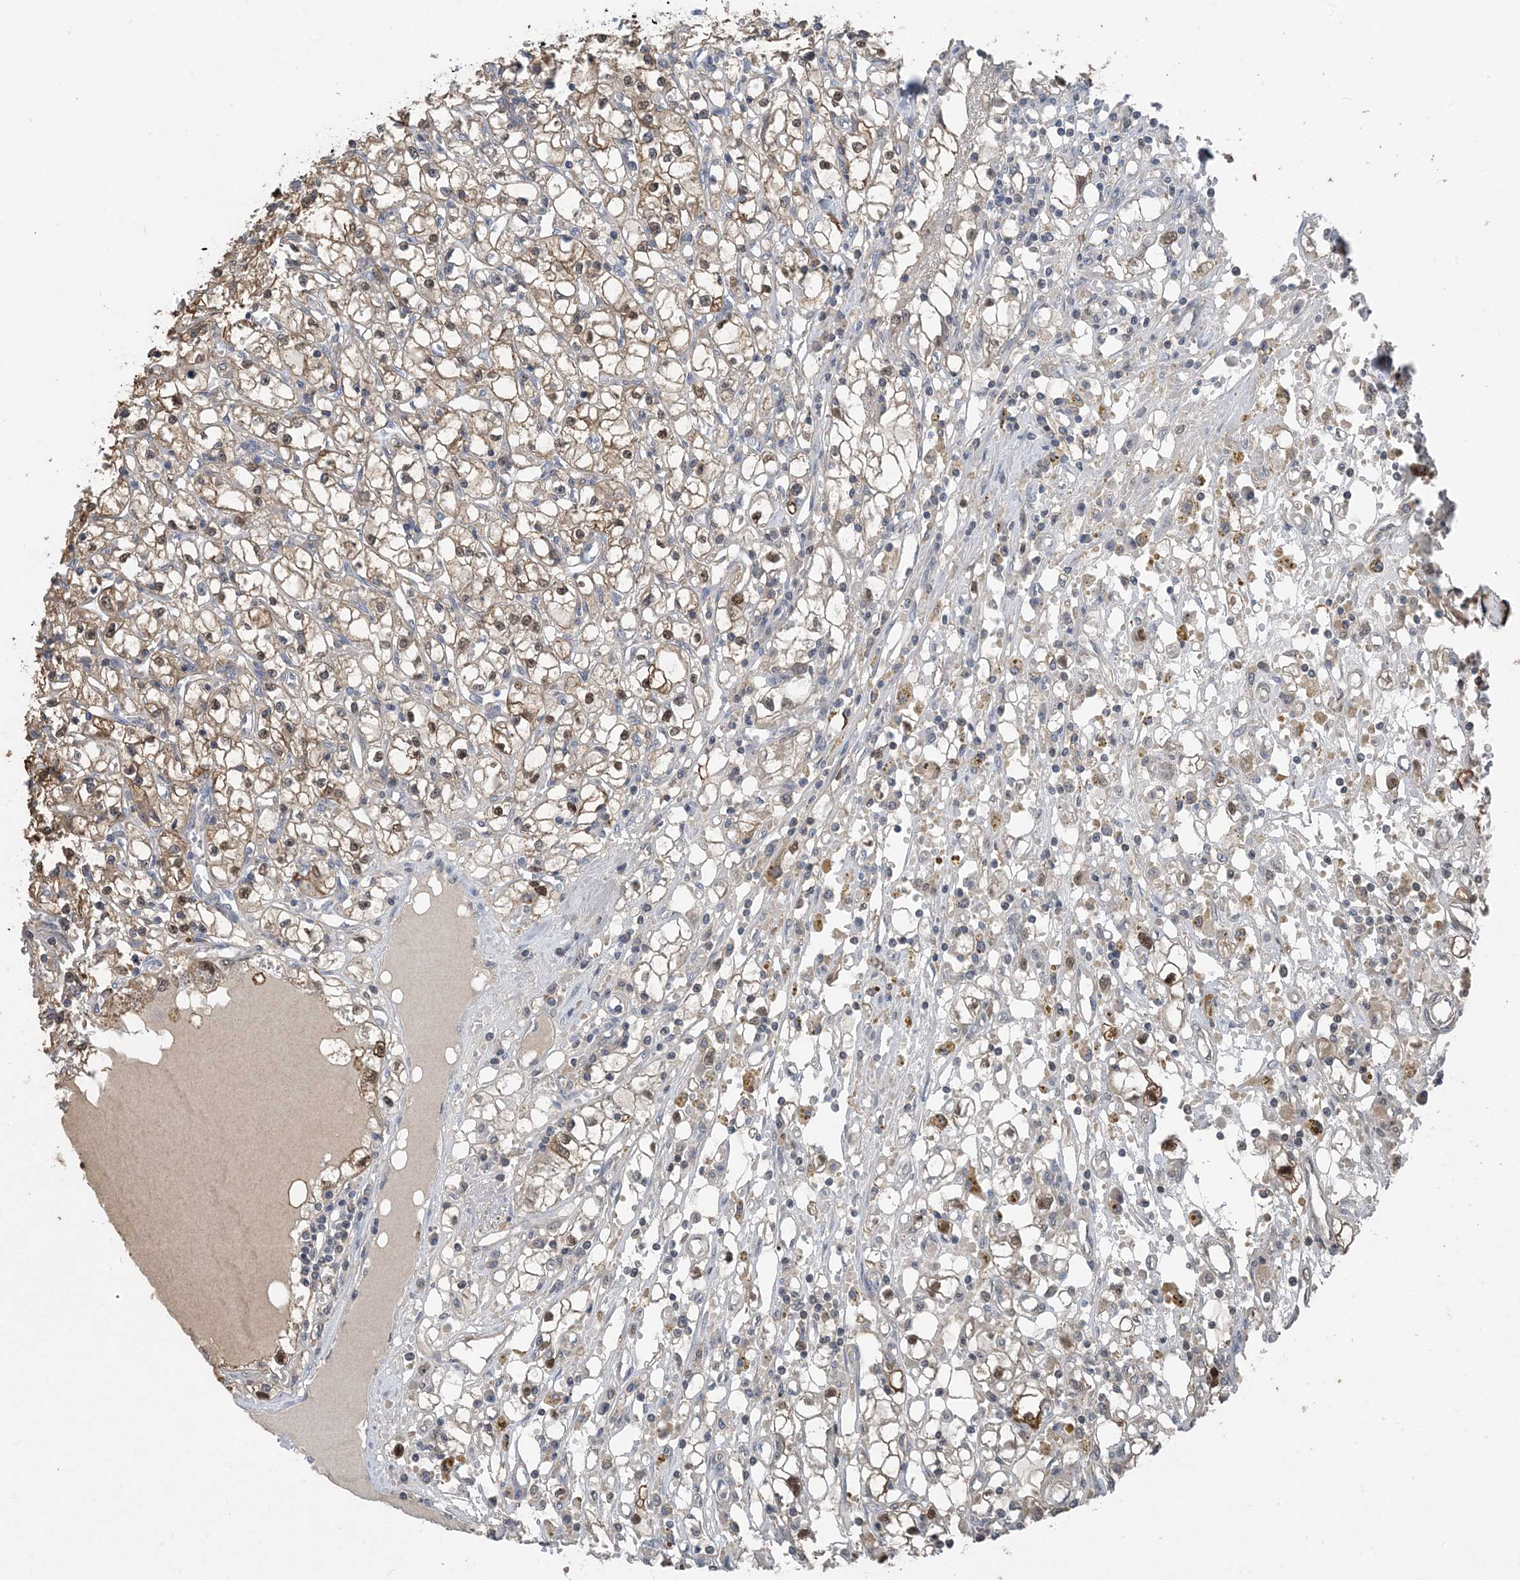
{"staining": {"intensity": "moderate", "quantity": "<25%", "location": "cytoplasmic/membranous,nuclear"}, "tissue": "renal cancer", "cell_type": "Tumor cells", "image_type": "cancer", "snomed": [{"axis": "morphology", "description": "Adenocarcinoma, NOS"}, {"axis": "topography", "description": "Kidney"}], "caption": "Moderate cytoplasmic/membranous and nuclear protein positivity is appreciated in approximately <25% of tumor cells in adenocarcinoma (renal). (DAB (3,3'-diaminobenzidine) IHC, brown staining for protein, blue staining for nuclei).", "gene": "HIKESHI", "patient": {"sex": "male", "age": 56}}